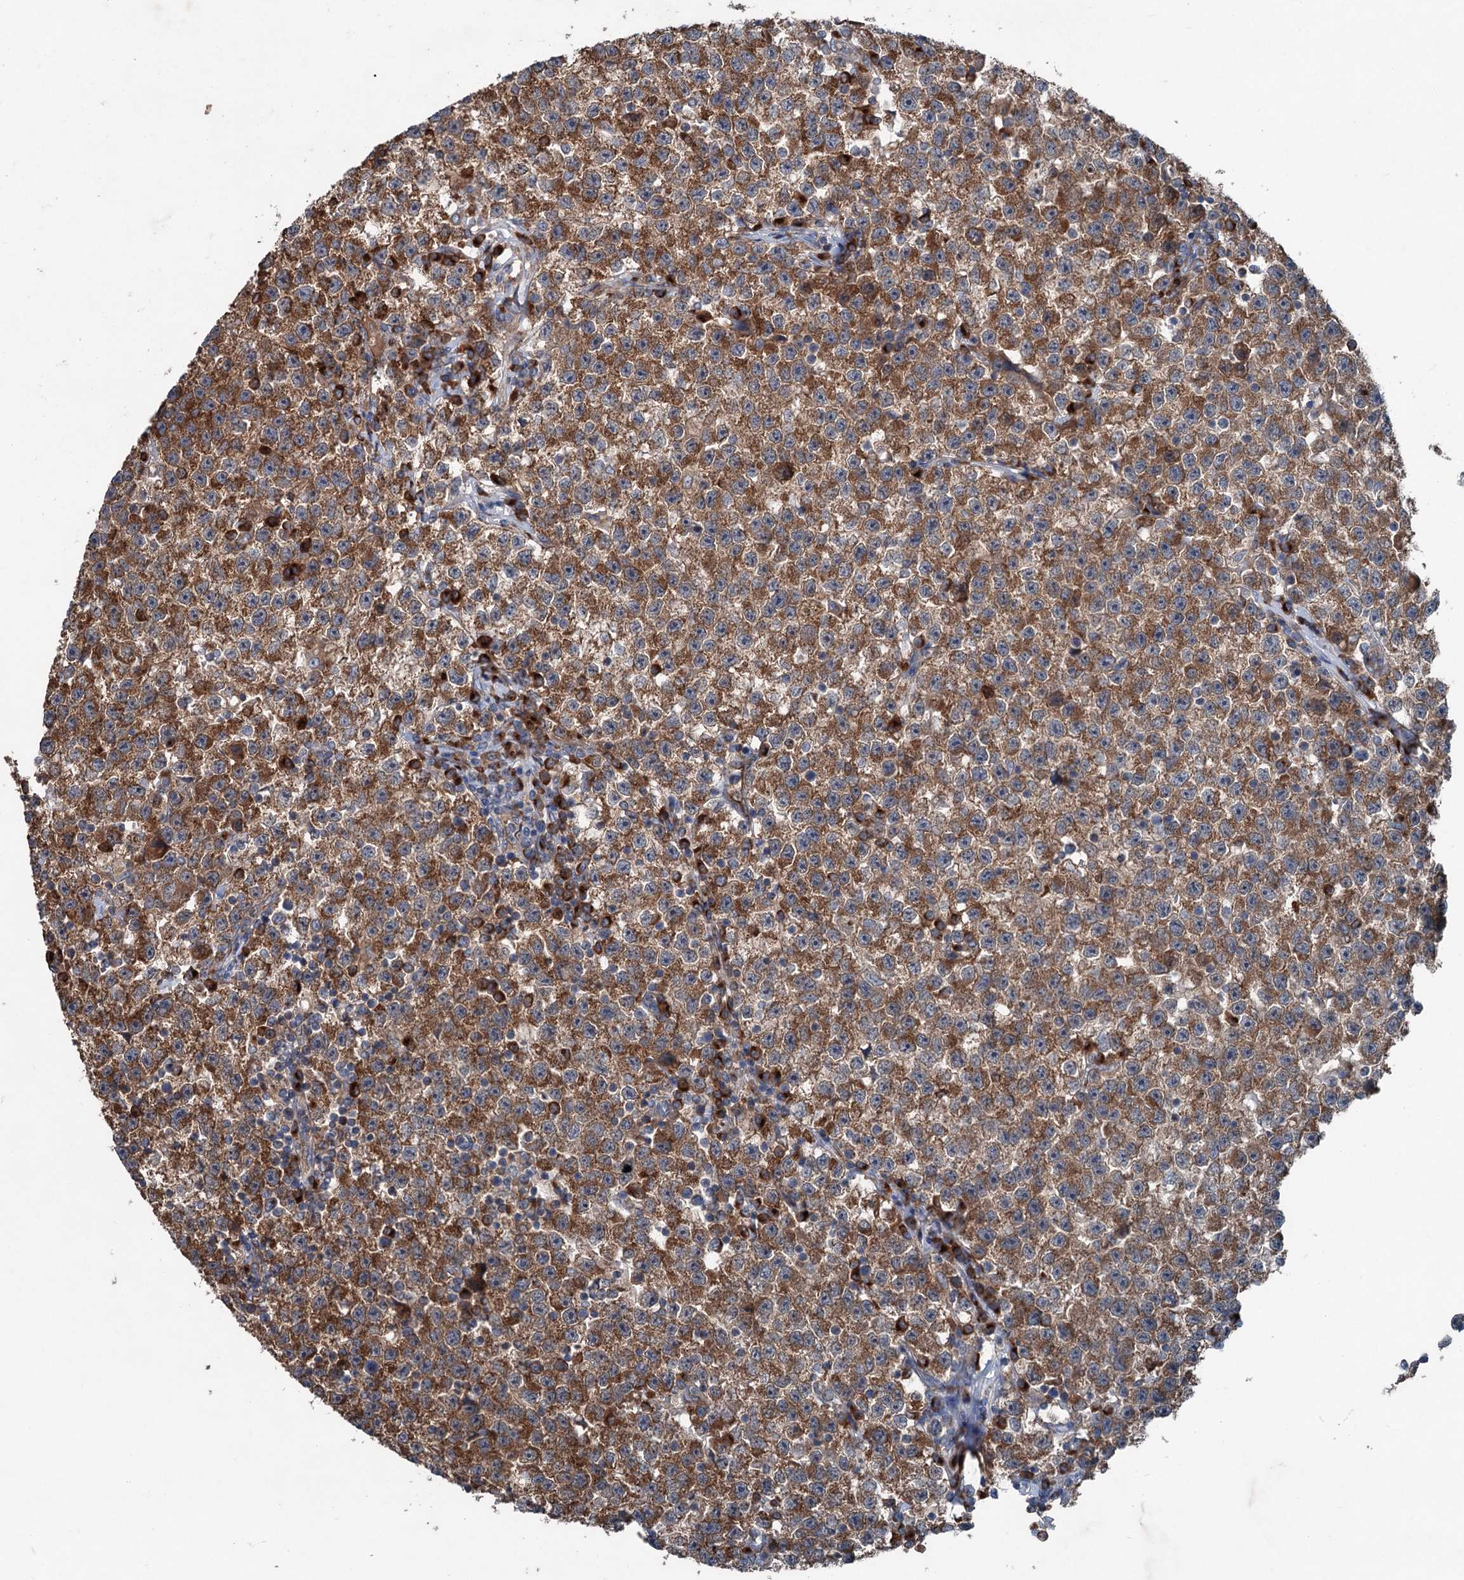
{"staining": {"intensity": "moderate", "quantity": ">75%", "location": "cytoplasmic/membranous"}, "tissue": "testis cancer", "cell_type": "Tumor cells", "image_type": "cancer", "snomed": [{"axis": "morphology", "description": "Seminoma, NOS"}, {"axis": "topography", "description": "Testis"}], "caption": "Immunohistochemical staining of human testis seminoma demonstrates medium levels of moderate cytoplasmic/membranous positivity in about >75% of tumor cells. Nuclei are stained in blue.", "gene": "CALCOCO1", "patient": {"sex": "male", "age": 22}}